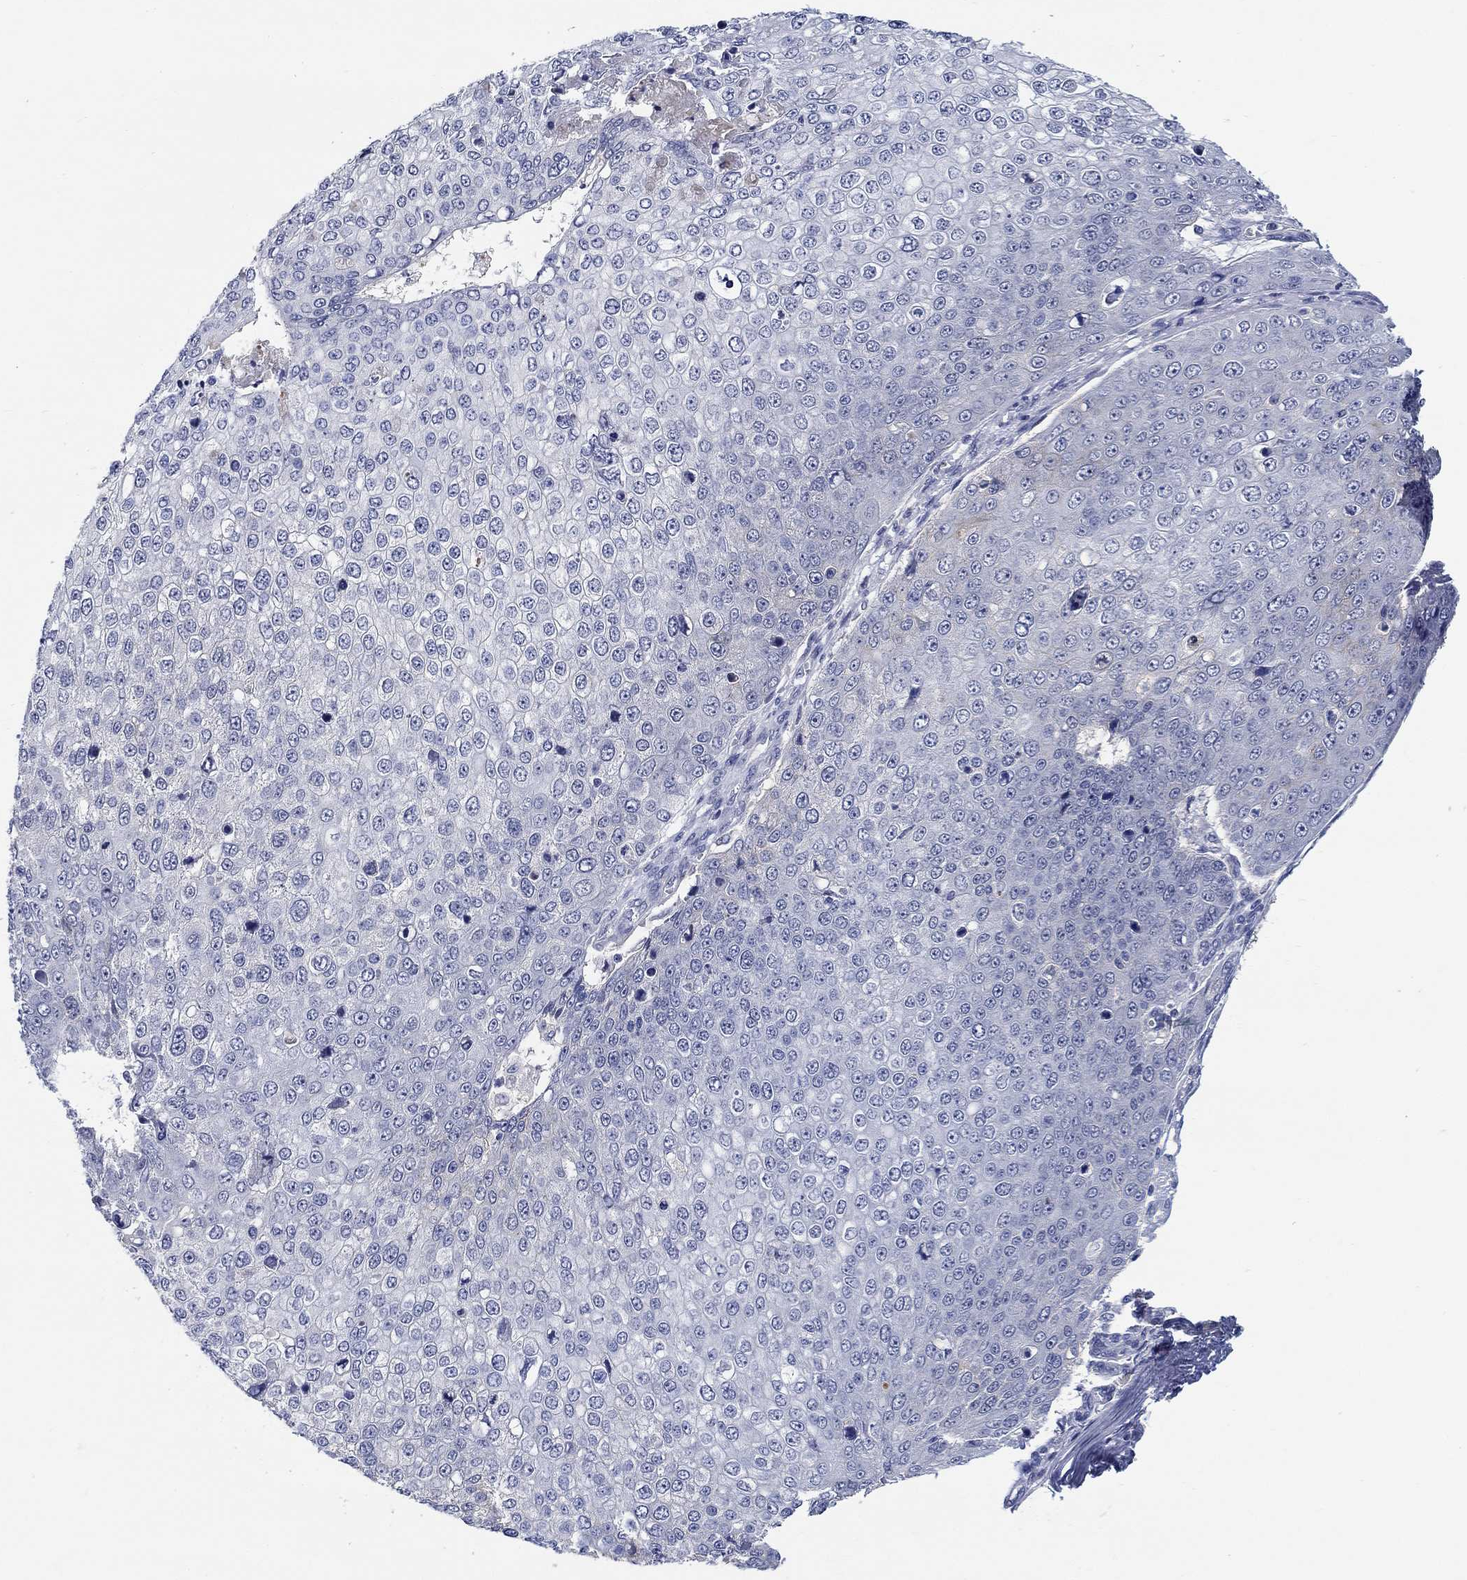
{"staining": {"intensity": "negative", "quantity": "none", "location": "none"}, "tissue": "skin cancer", "cell_type": "Tumor cells", "image_type": "cancer", "snomed": [{"axis": "morphology", "description": "Squamous cell carcinoma, NOS"}, {"axis": "topography", "description": "Skin"}], "caption": "DAB immunohistochemical staining of skin squamous cell carcinoma displays no significant staining in tumor cells.", "gene": "SMIM18", "patient": {"sex": "male", "age": 71}}